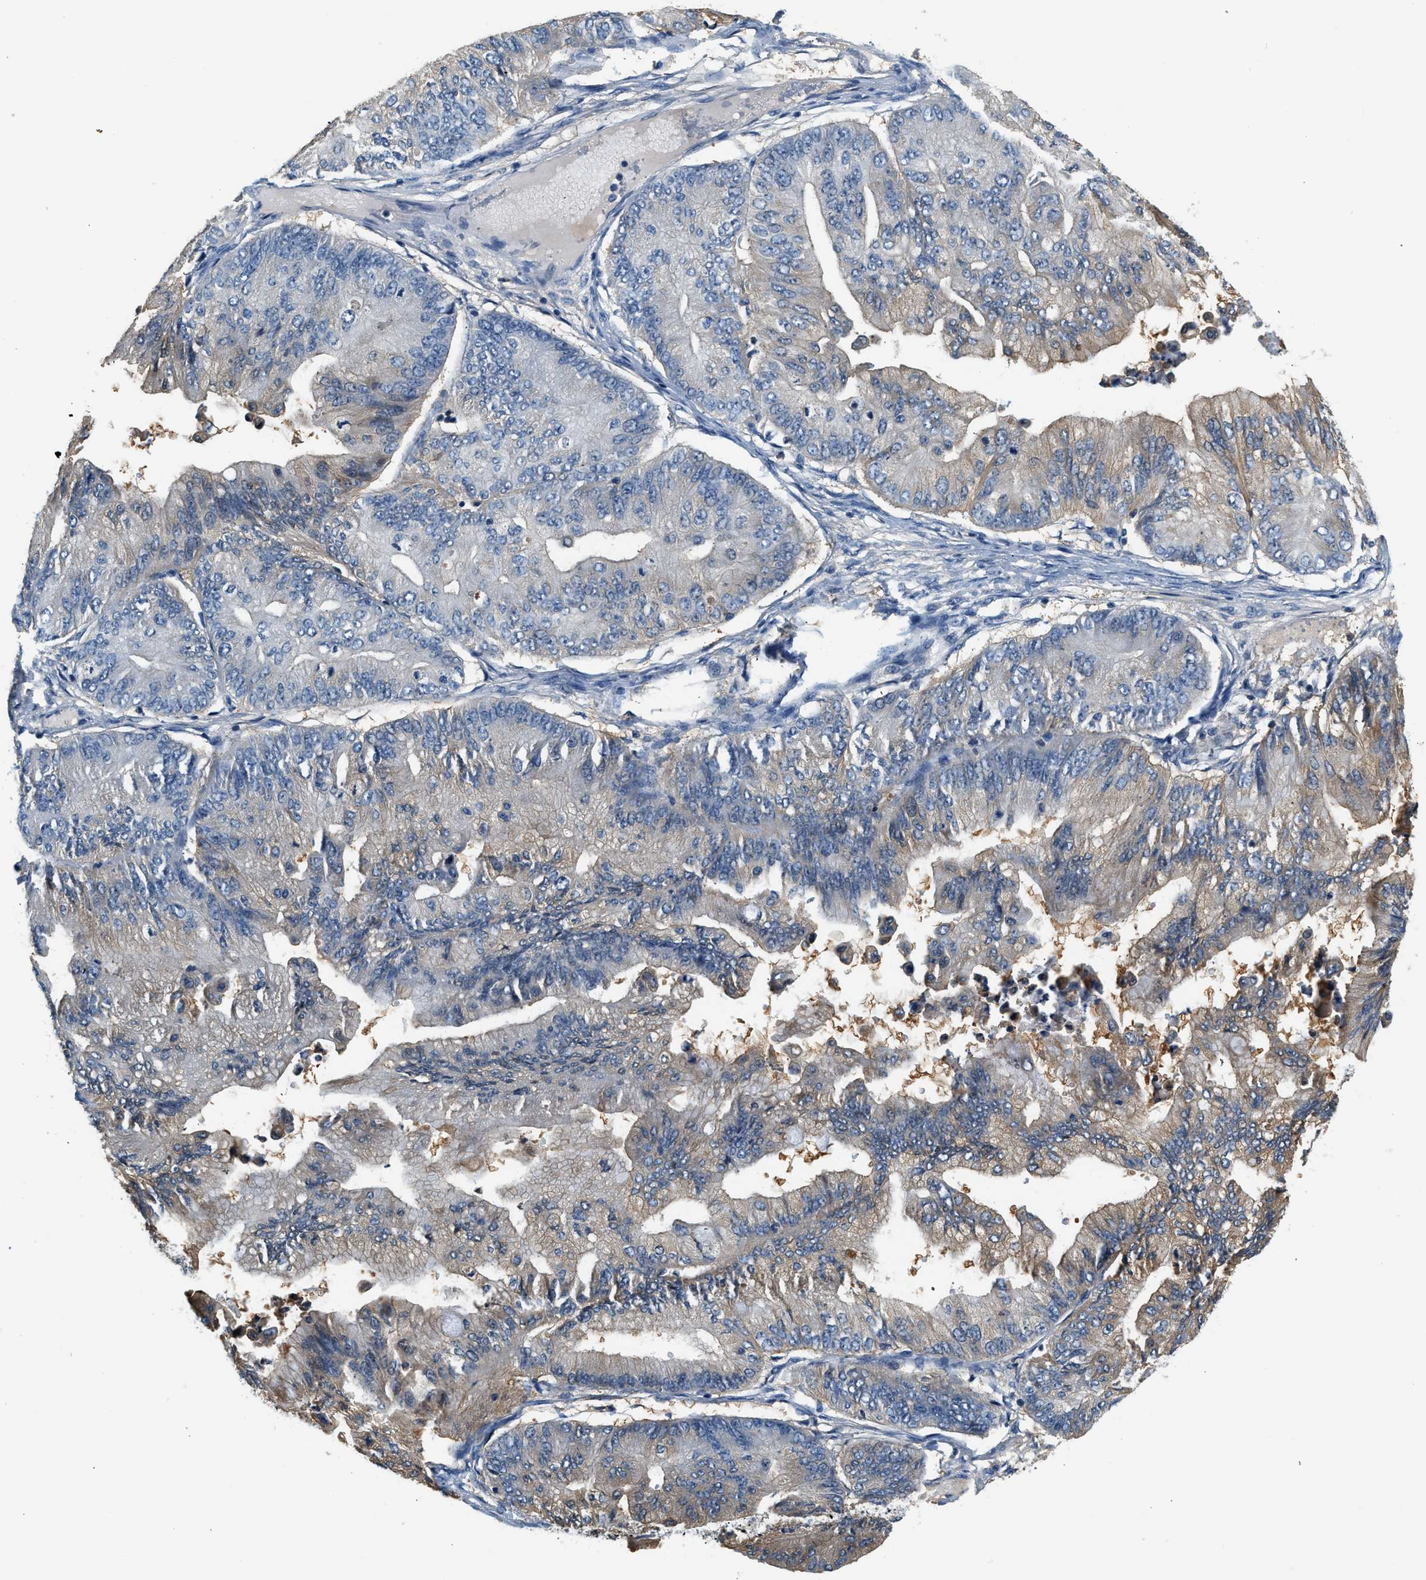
{"staining": {"intensity": "weak", "quantity": "<25%", "location": "cytoplasmic/membranous"}, "tissue": "ovarian cancer", "cell_type": "Tumor cells", "image_type": "cancer", "snomed": [{"axis": "morphology", "description": "Cystadenocarcinoma, mucinous, NOS"}, {"axis": "topography", "description": "Ovary"}], "caption": "Protein analysis of mucinous cystadenocarcinoma (ovarian) reveals no significant staining in tumor cells.", "gene": "SLC35E1", "patient": {"sex": "female", "age": 61}}